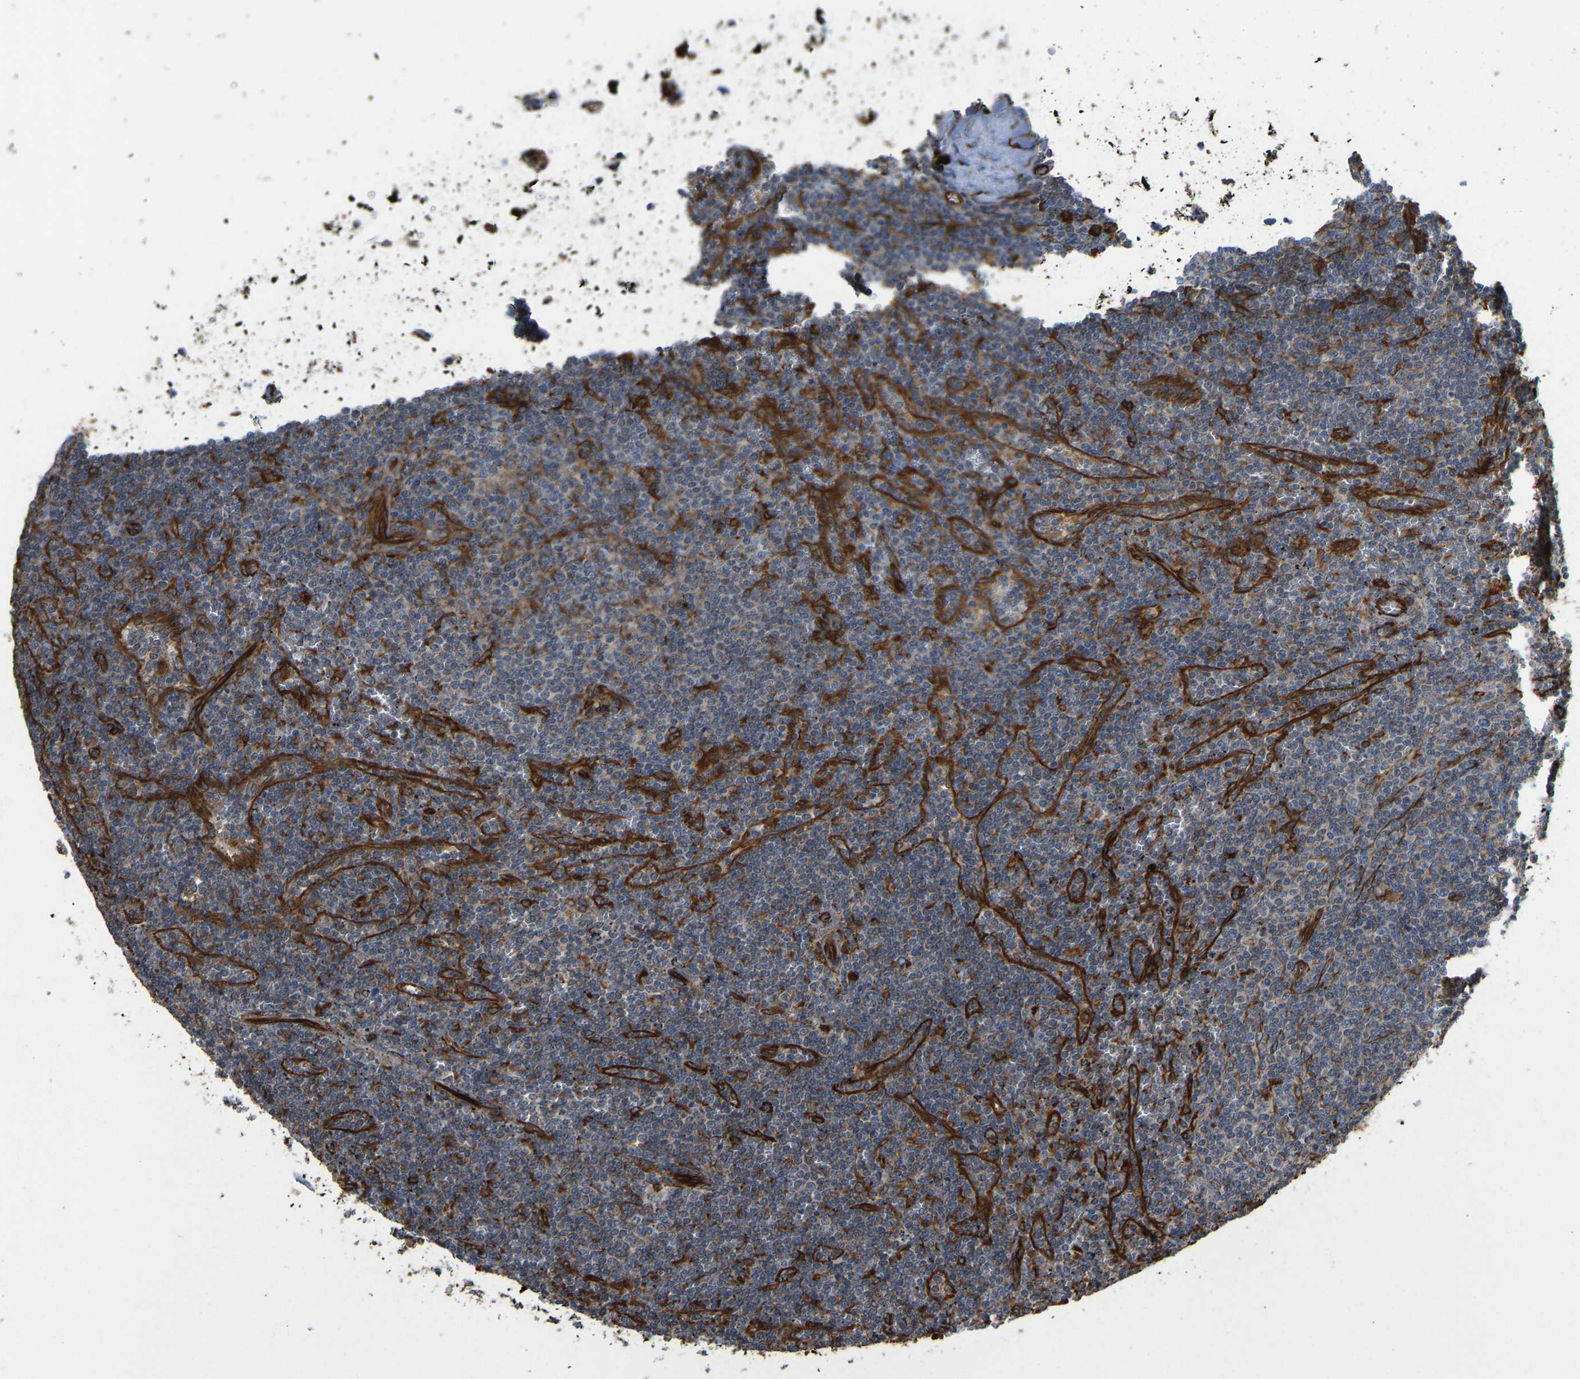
{"staining": {"intensity": "negative", "quantity": "none", "location": "none"}, "tissue": "lymphoma", "cell_type": "Tumor cells", "image_type": "cancer", "snomed": [{"axis": "morphology", "description": "Malignant lymphoma, non-Hodgkin's type, Low grade"}, {"axis": "topography", "description": "Spleen"}], "caption": "The immunohistochemistry micrograph has no significant positivity in tumor cells of malignant lymphoma, non-Hodgkin's type (low-grade) tissue.", "gene": "BEX3", "patient": {"sex": "female", "age": 19}}